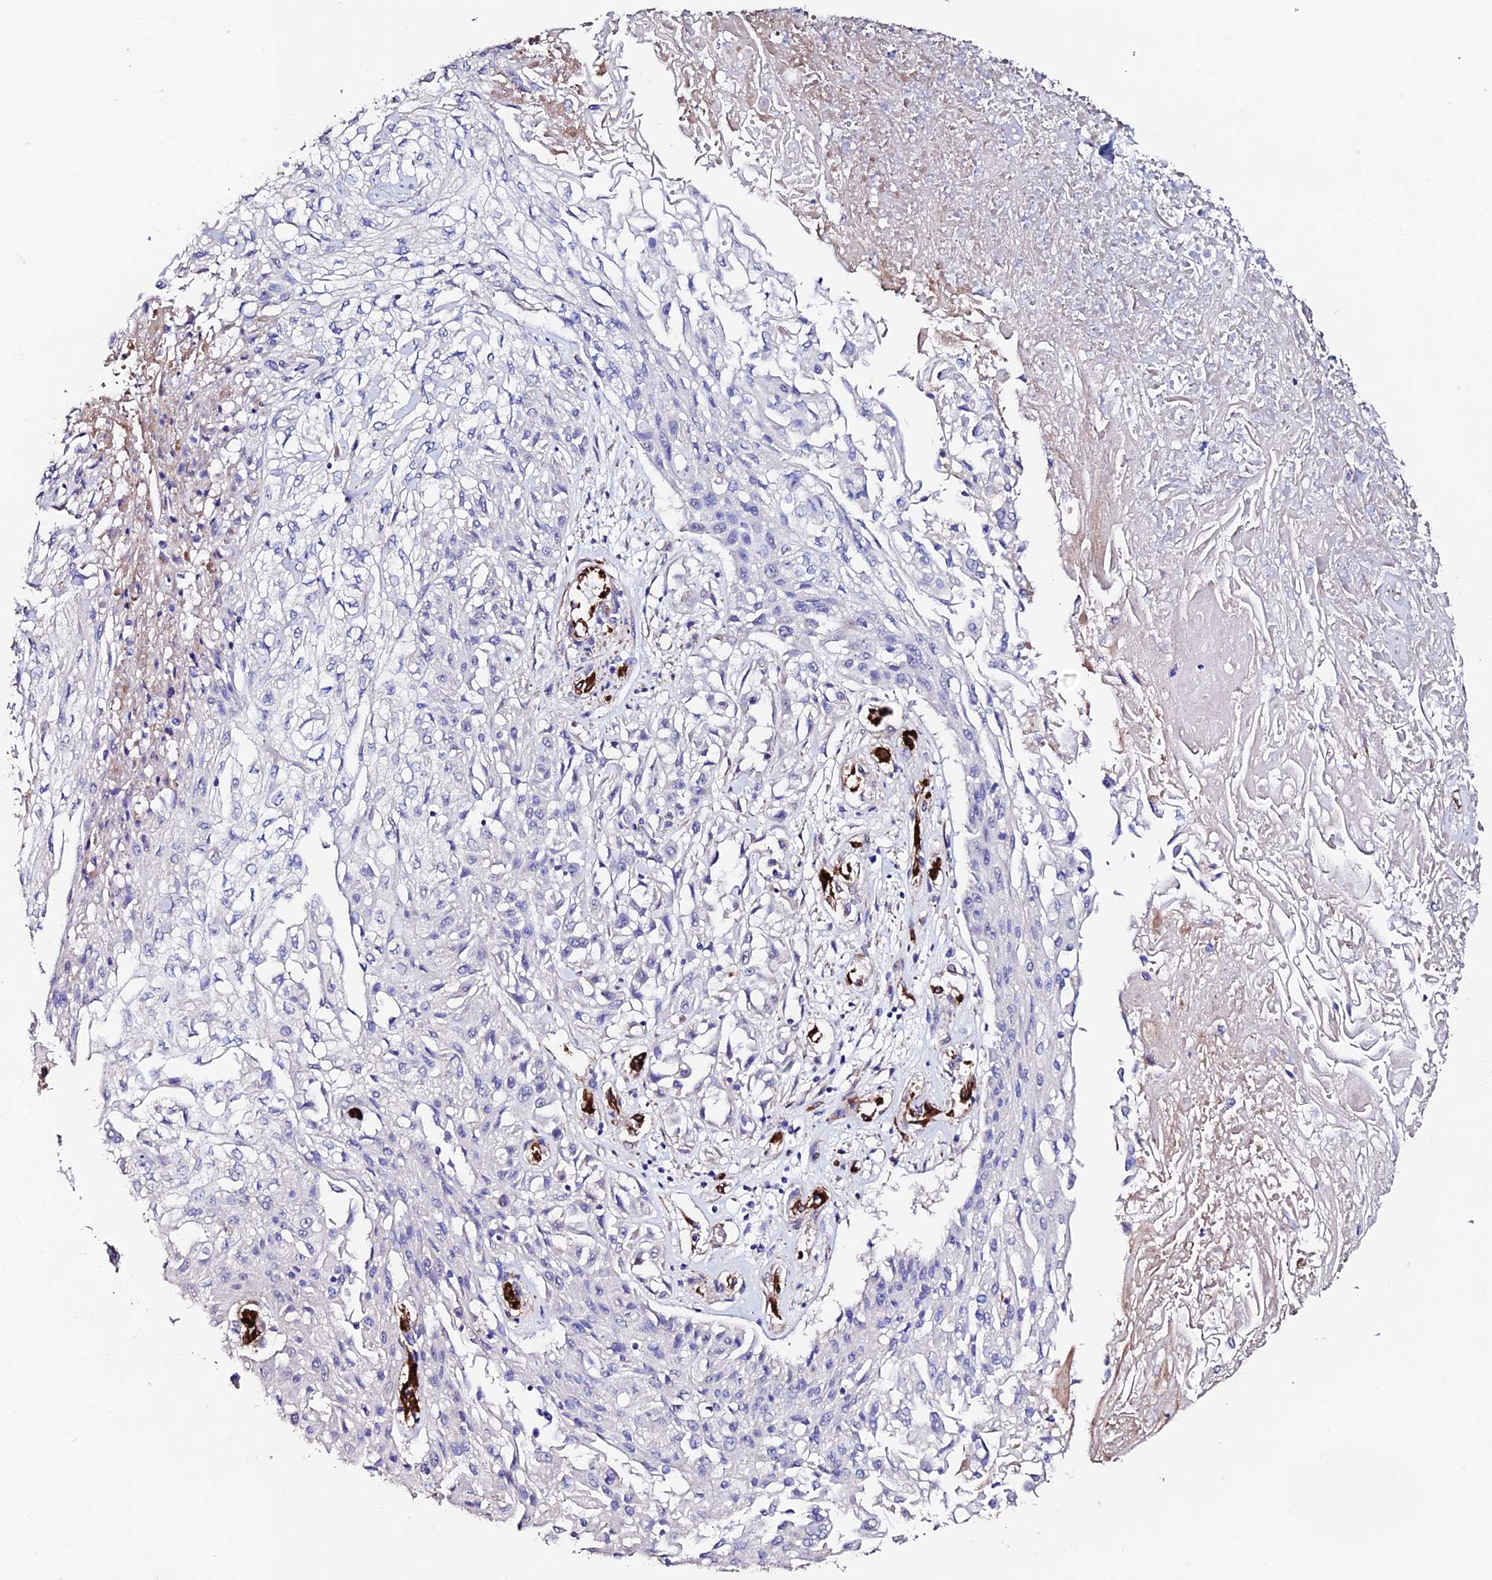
{"staining": {"intensity": "negative", "quantity": "none", "location": "none"}, "tissue": "skin cancer", "cell_type": "Tumor cells", "image_type": "cancer", "snomed": [{"axis": "morphology", "description": "Squamous cell carcinoma, NOS"}, {"axis": "morphology", "description": "Squamous cell carcinoma, metastatic, NOS"}, {"axis": "topography", "description": "Skin"}, {"axis": "topography", "description": "Lymph node"}], "caption": "This is an IHC photomicrograph of metastatic squamous cell carcinoma (skin). There is no expression in tumor cells.", "gene": "ESM1", "patient": {"sex": "male", "age": 75}}